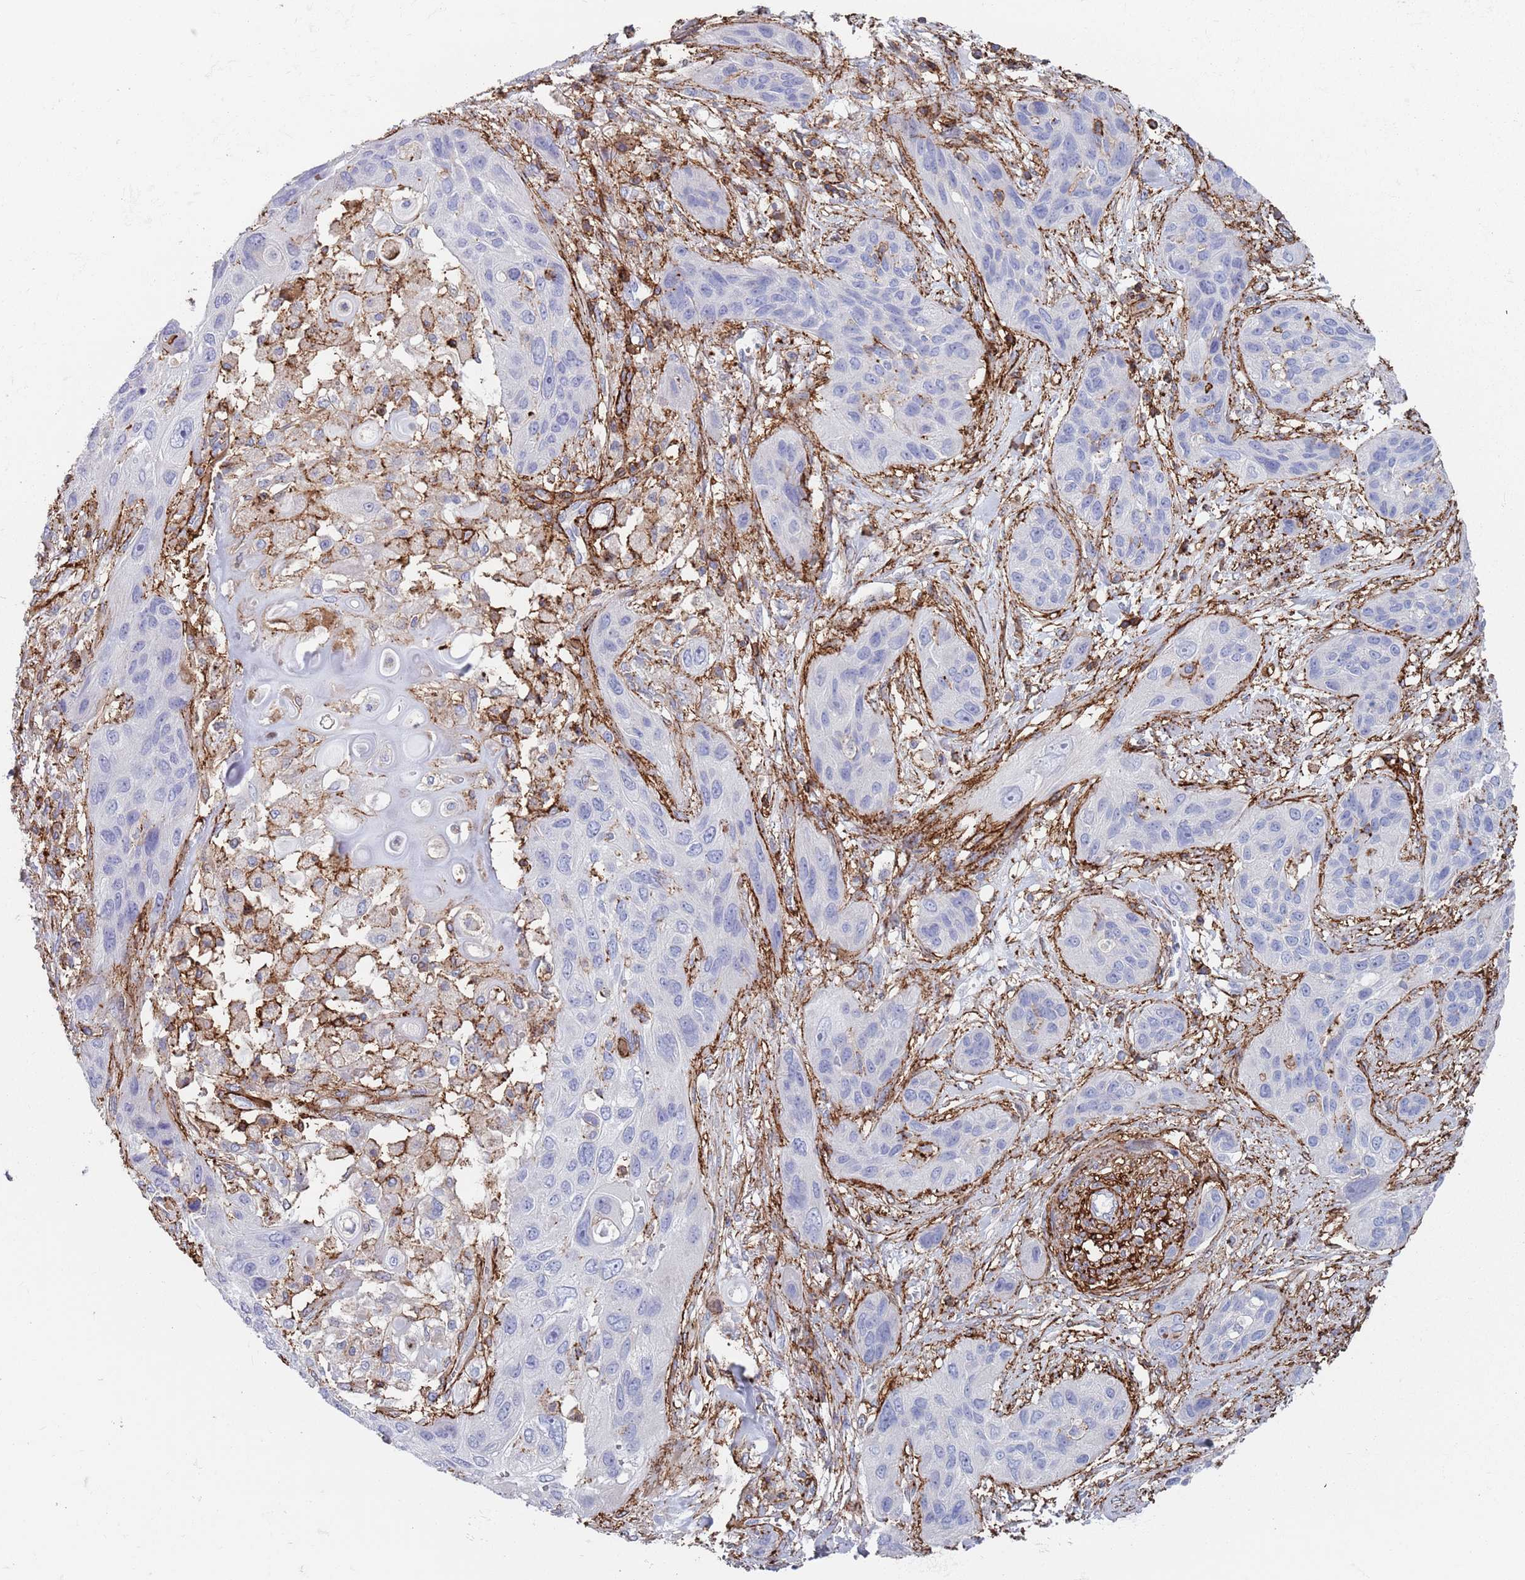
{"staining": {"intensity": "negative", "quantity": "none", "location": "none"}, "tissue": "lung cancer", "cell_type": "Tumor cells", "image_type": "cancer", "snomed": [{"axis": "morphology", "description": "Squamous cell carcinoma, NOS"}, {"axis": "topography", "description": "Lung"}], "caption": "Lung cancer (squamous cell carcinoma) stained for a protein using immunohistochemistry exhibits no staining tumor cells.", "gene": "RNF144A", "patient": {"sex": "female", "age": 70}}